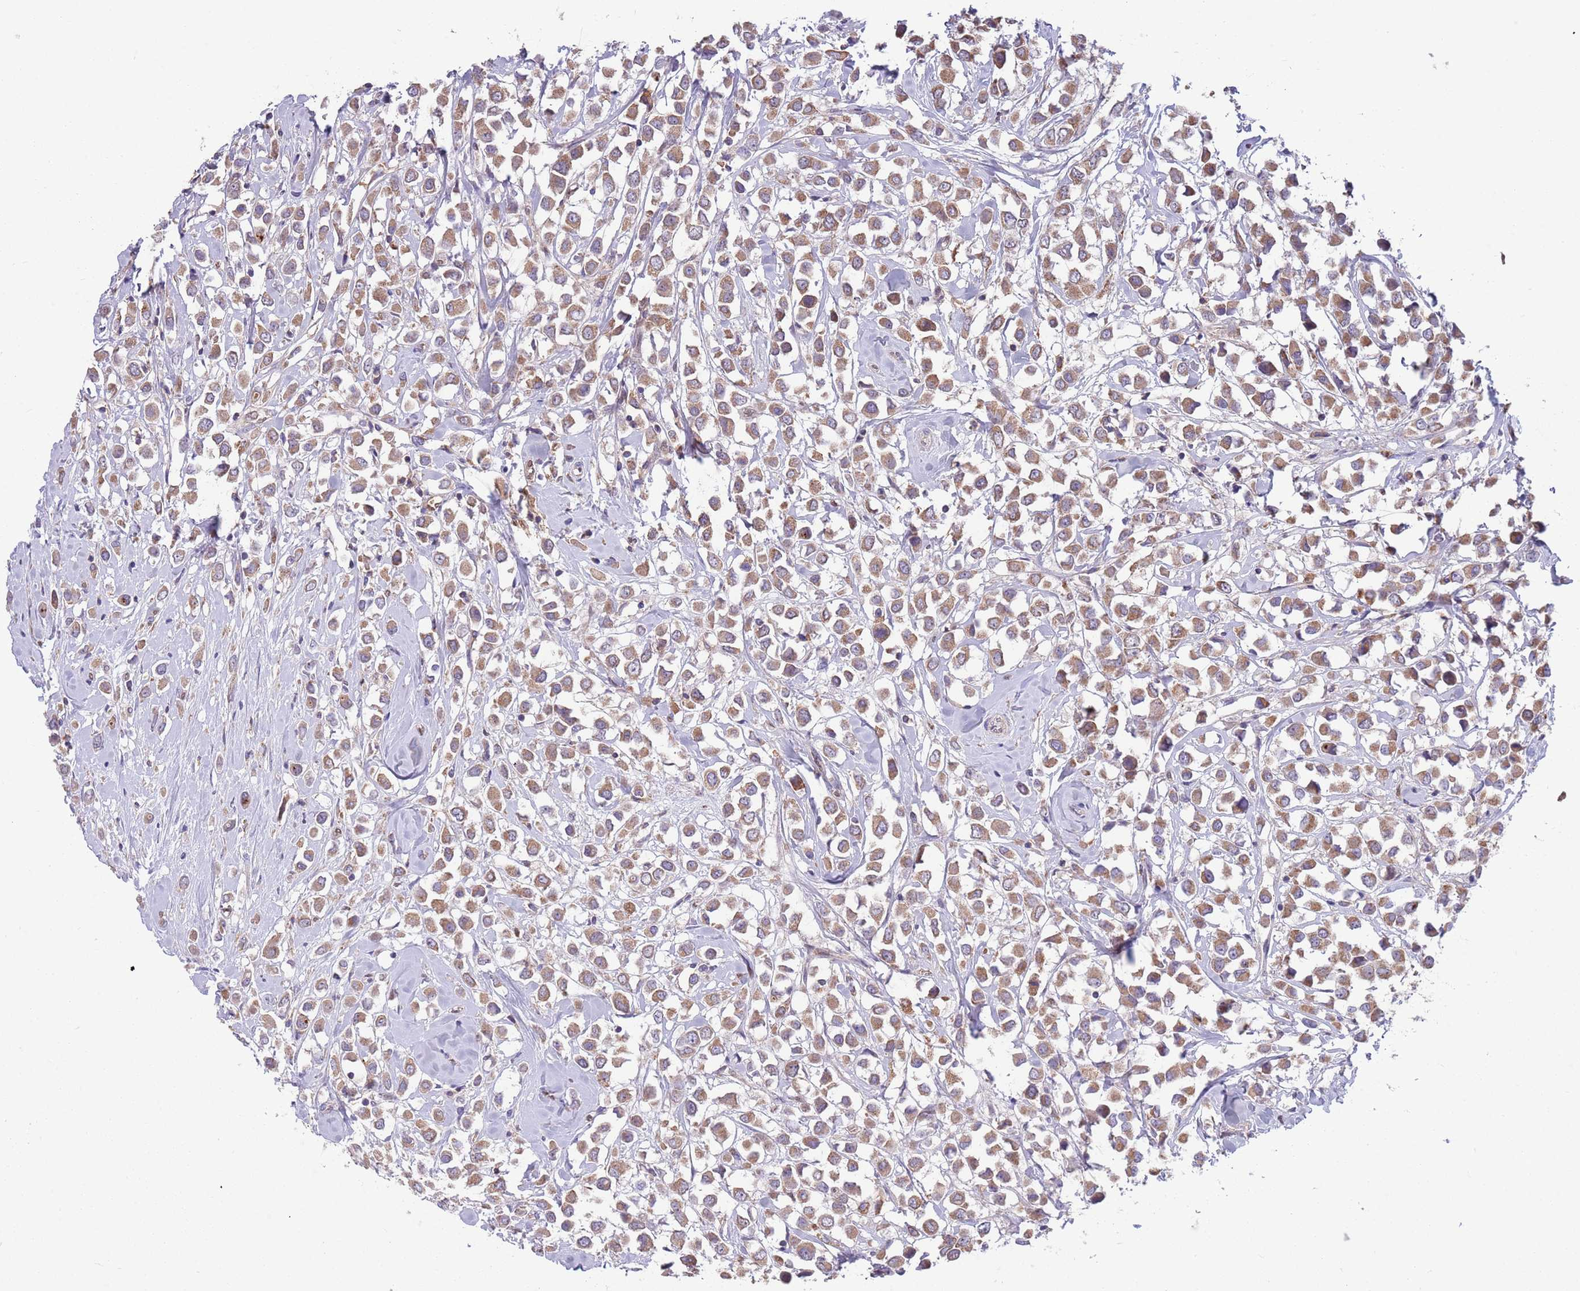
{"staining": {"intensity": "moderate", "quantity": ">75%", "location": "cytoplasmic/membranous"}, "tissue": "breast cancer", "cell_type": "Tumor cells", "image_type": "cancer", "snomed": [{"axis": "morphology", "description": "Duct carcinoma"}, {"axis": "topography", "description": "Breast"}], "caption": "Immunohistochemistry (IHC) staining of breast infiltrating ductal carcinoma, which reveals medium levels of moderate cytoplasmic/membranous staining in about >75% of tumor cells indicating moderate cytoplasmic/membranous protein staining. The staining was performed using DAB (brown) for protein detection and nuclei were counterstained in hematoxylin (blue).", "gene": "DDT", "patient": {"sex": "female", "age": 87}}